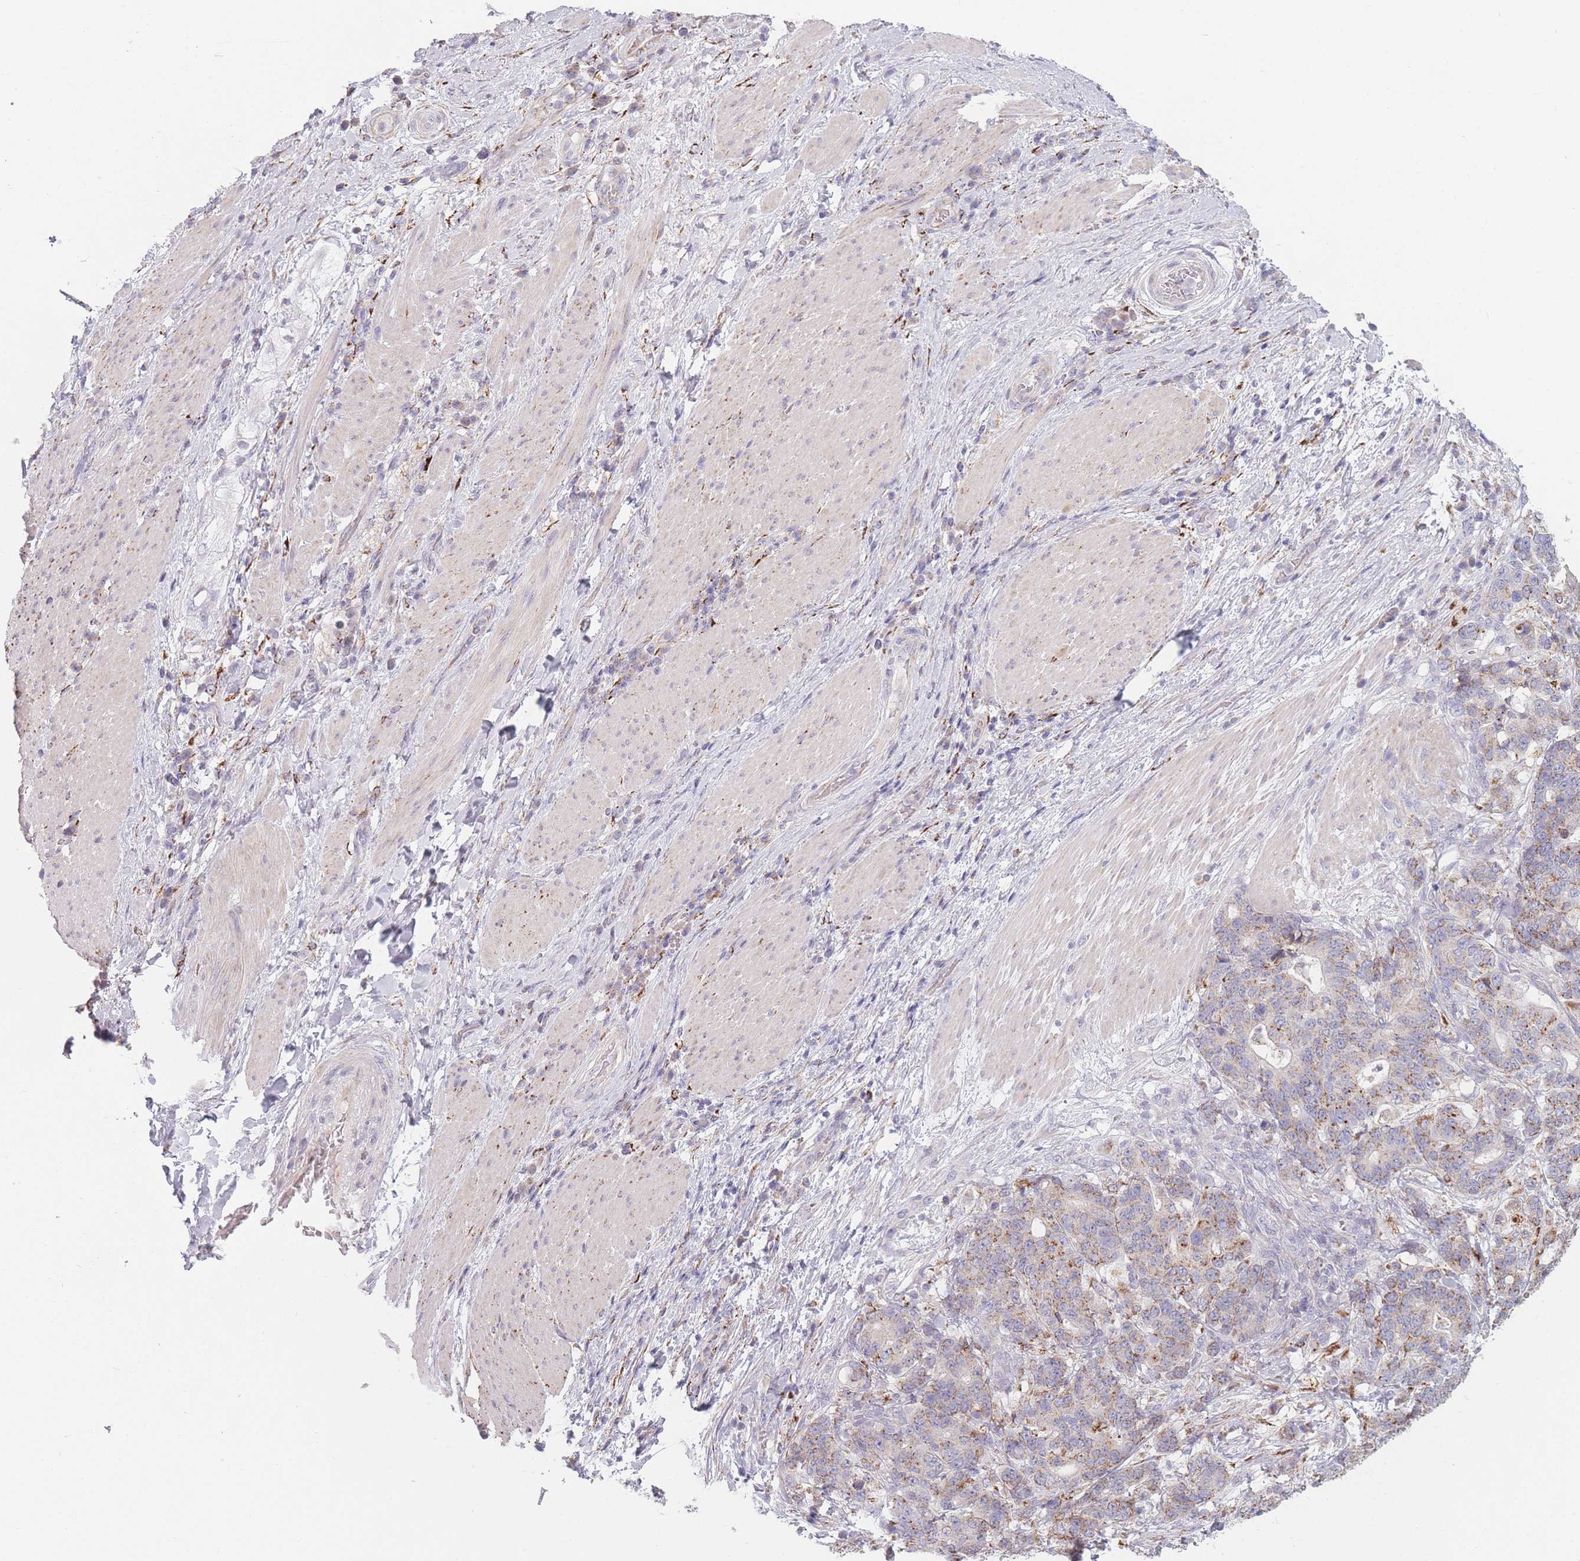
{"staining": {"intensity": "weak", "quantity": "25%-75%", "location": "cytoplasmic/membranous"}, "tissue": "stomach cancer", "cell_type": "Tumor cells", "image_type": "cancer", "snomed": [{"axis": "morphology", "description": "Normal tissue, NOS"}, {"axis": "morphology", "description": "Adenocarcinoma, NOS"}, {"axis": "topography", "description": "Stomach"}], "caption": "Stomach cancer (adenocarcinoma) stained with a protein marker displays weak staining in tumor cells.", "gene": "PEX11B", "patient": {"sex": "female", "age": 64}}